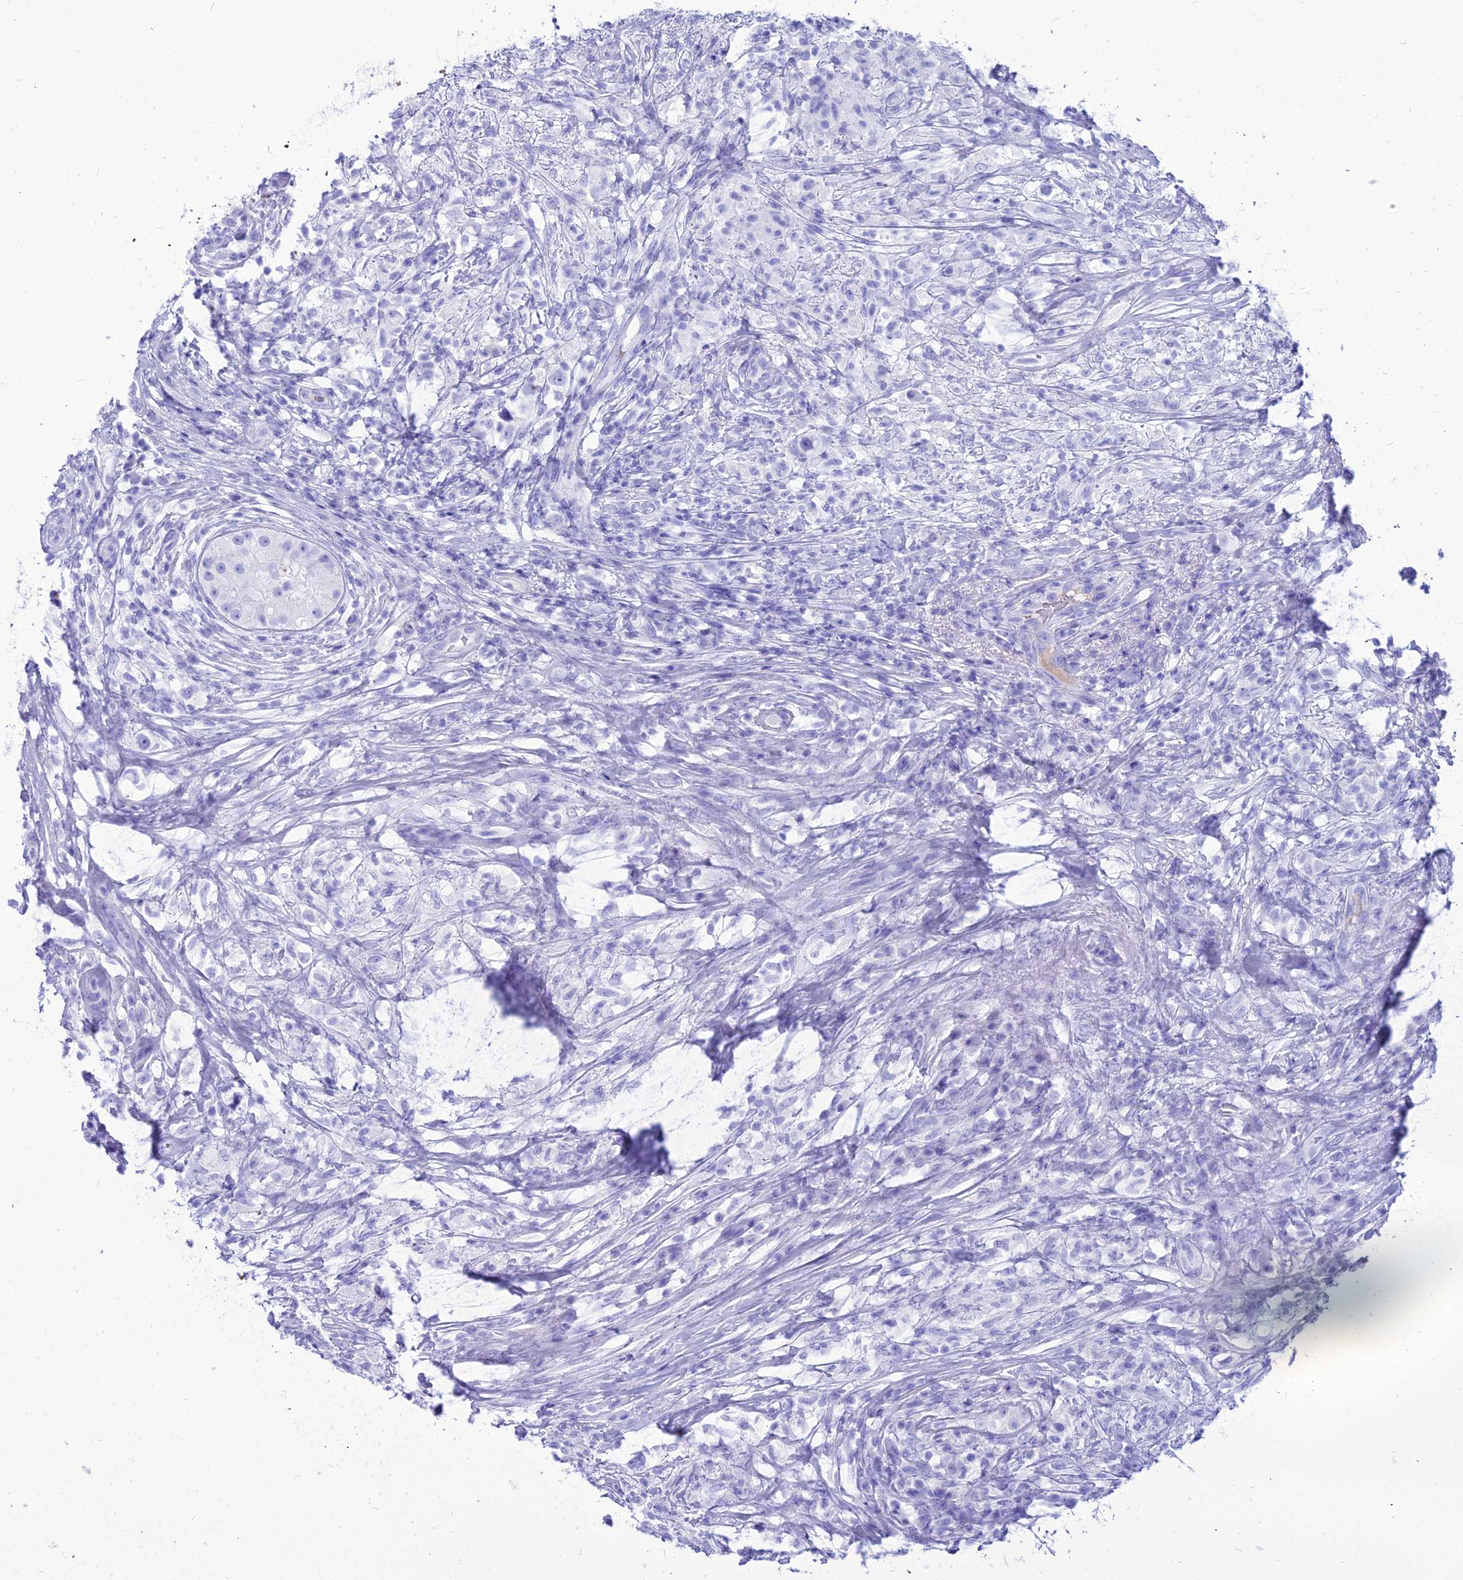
{"staining": {"intensity": "negative", "quantity": "none", "location": "none"}, "tissue": "testis cancer", "cell_type": "Tumor cells", "image_type": "cancer", "snomed": [{"axis": "morphology", "description": "Seminoma, NOS"}, {"axis": "topography", "description": "Testis"}], "caption": "IHC image of human seminoma (testis) stained for a protein (brown), which reveals no staining in tumor cells.", "gene": "PNMA5", "patient": {"sex": "male", "age": 49}}